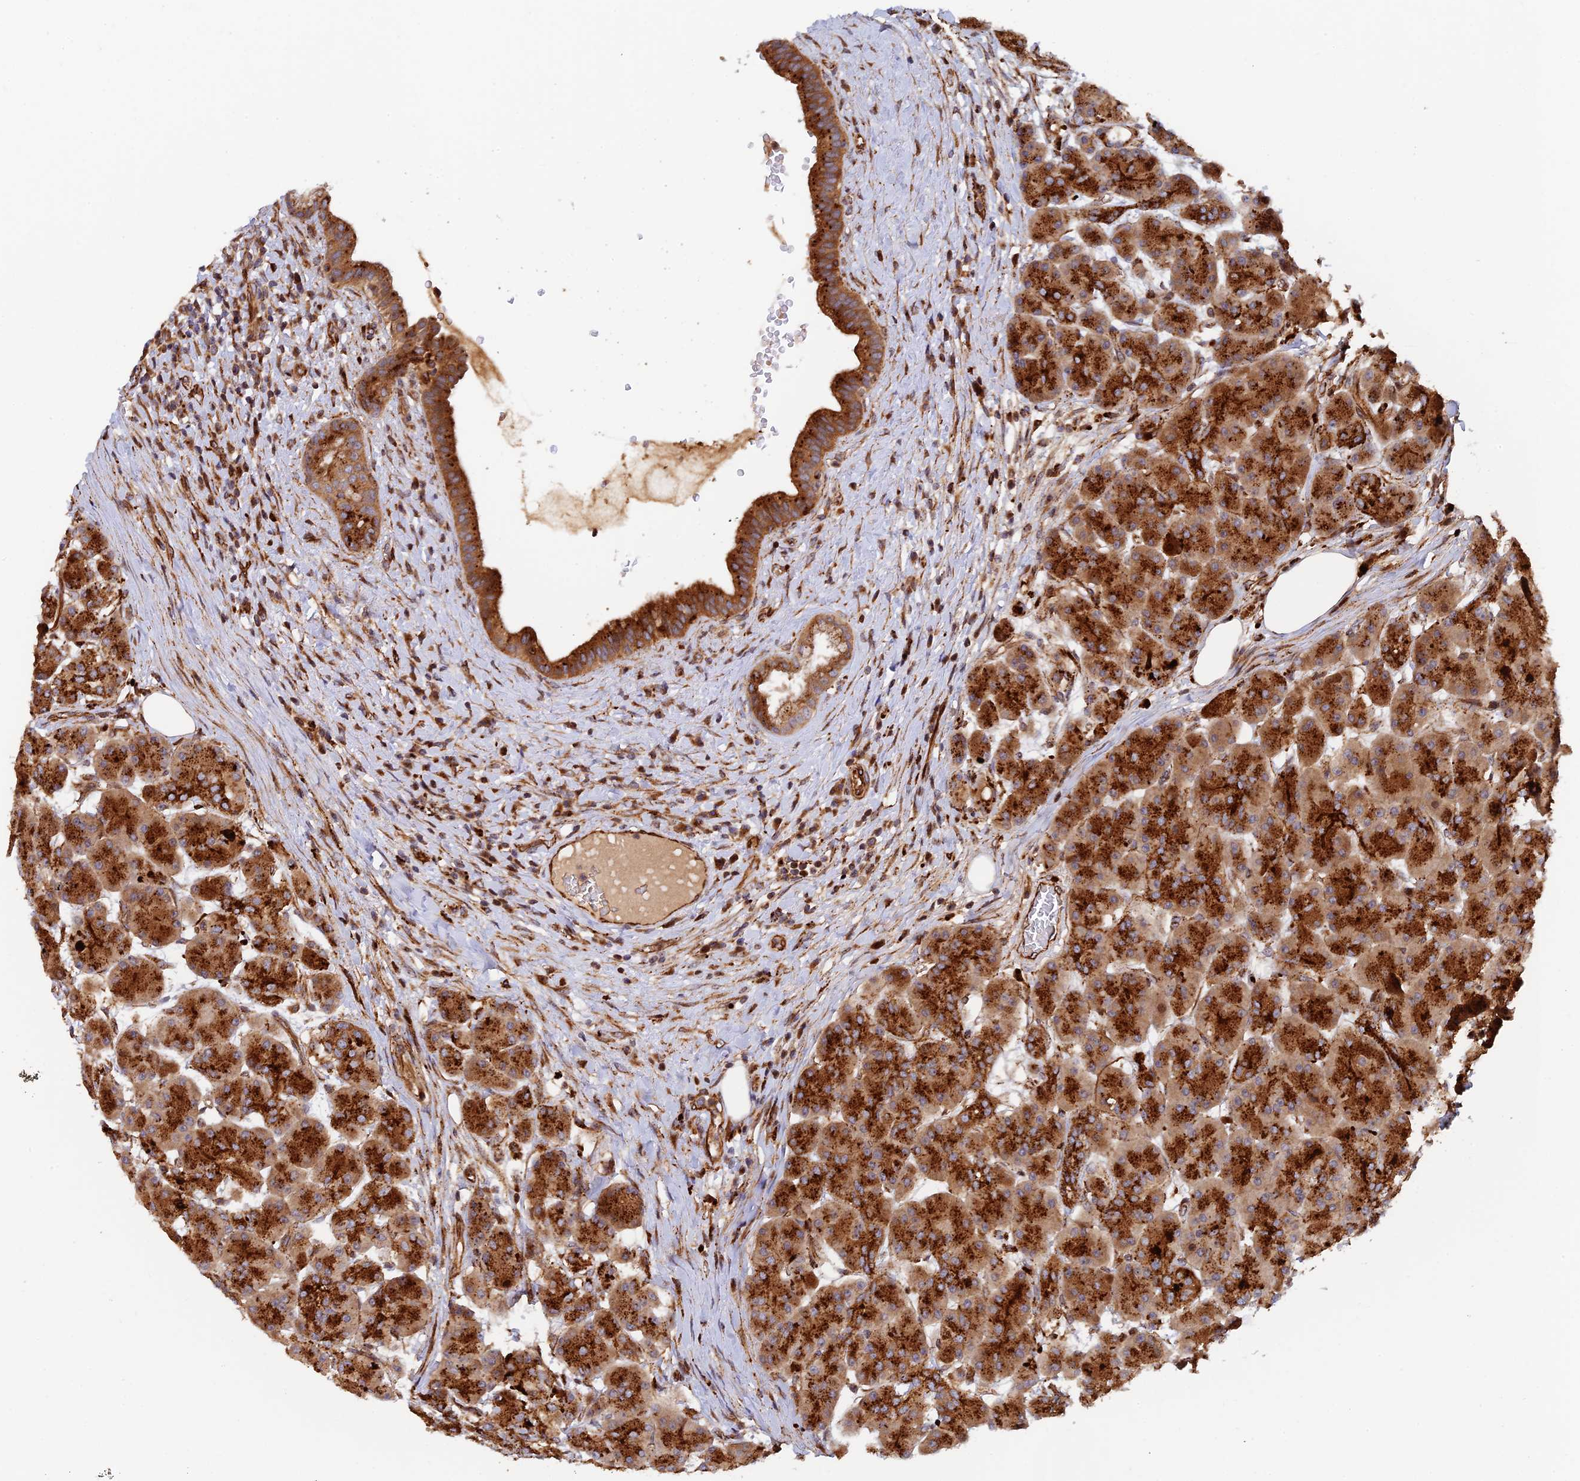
{"staining": {"intensity": "strong", "quantity": ">75%", "location": "cytoplasmic/membranous"}, "tissue": "pancreas", "cell_type": "Exocrine glandular cells", "image_type": "normal", "snomed": [{"axis": "morphology", "description": "Normal tissue, NOS"}, {"axis": "topography", "description": "Pancreas"}], "caption": "Immunohistochemistry (DAB) staining of benign pancreas demonstrates strong cytoplasmic/membranous protein expression in approximately >75% of exocrine glandular cells.", "gene": "PPP2R3C", "patient": {"sex": "male", "age": 63}}